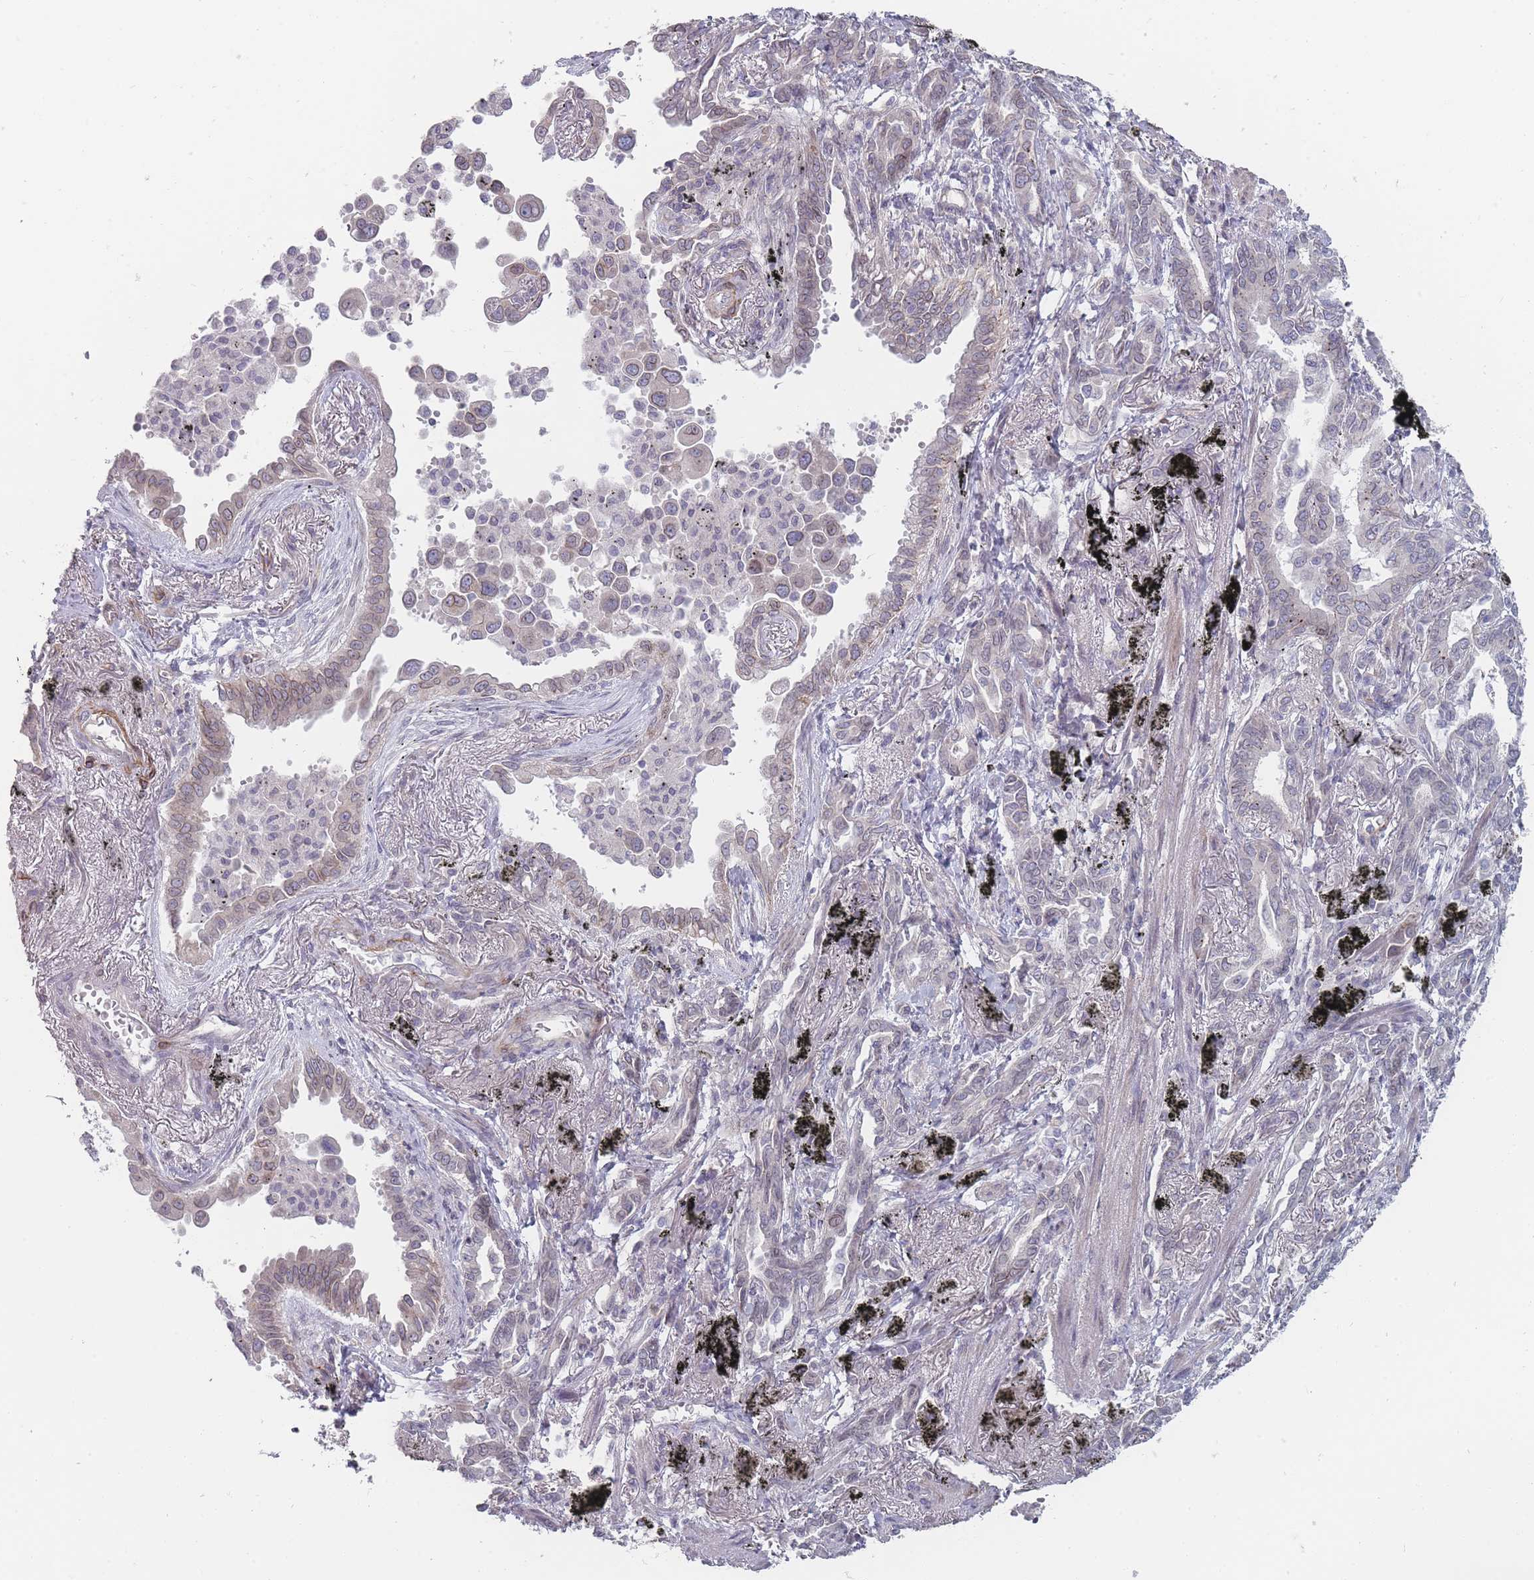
{"staining": {"intensity": "weak", "quantity": "25%-75%", "location": "nuclear"}, "tissue": "lung cancer", "cell_type": "Tumor cells", "image_type": "cancer", "snomed": [{"axis": "morphology", "description": "Adenocarcinoma, NOS"}, {"axis": "topography", "description": "Lung"}], "caption": "About 25%-75% of tumor cells in human lung cancer exhibit weak nuclear protein expression as visualized by brown immunohistochemical staining.", "gene": "PCDH12", "patient": {"sex": "male", "age": 67}}